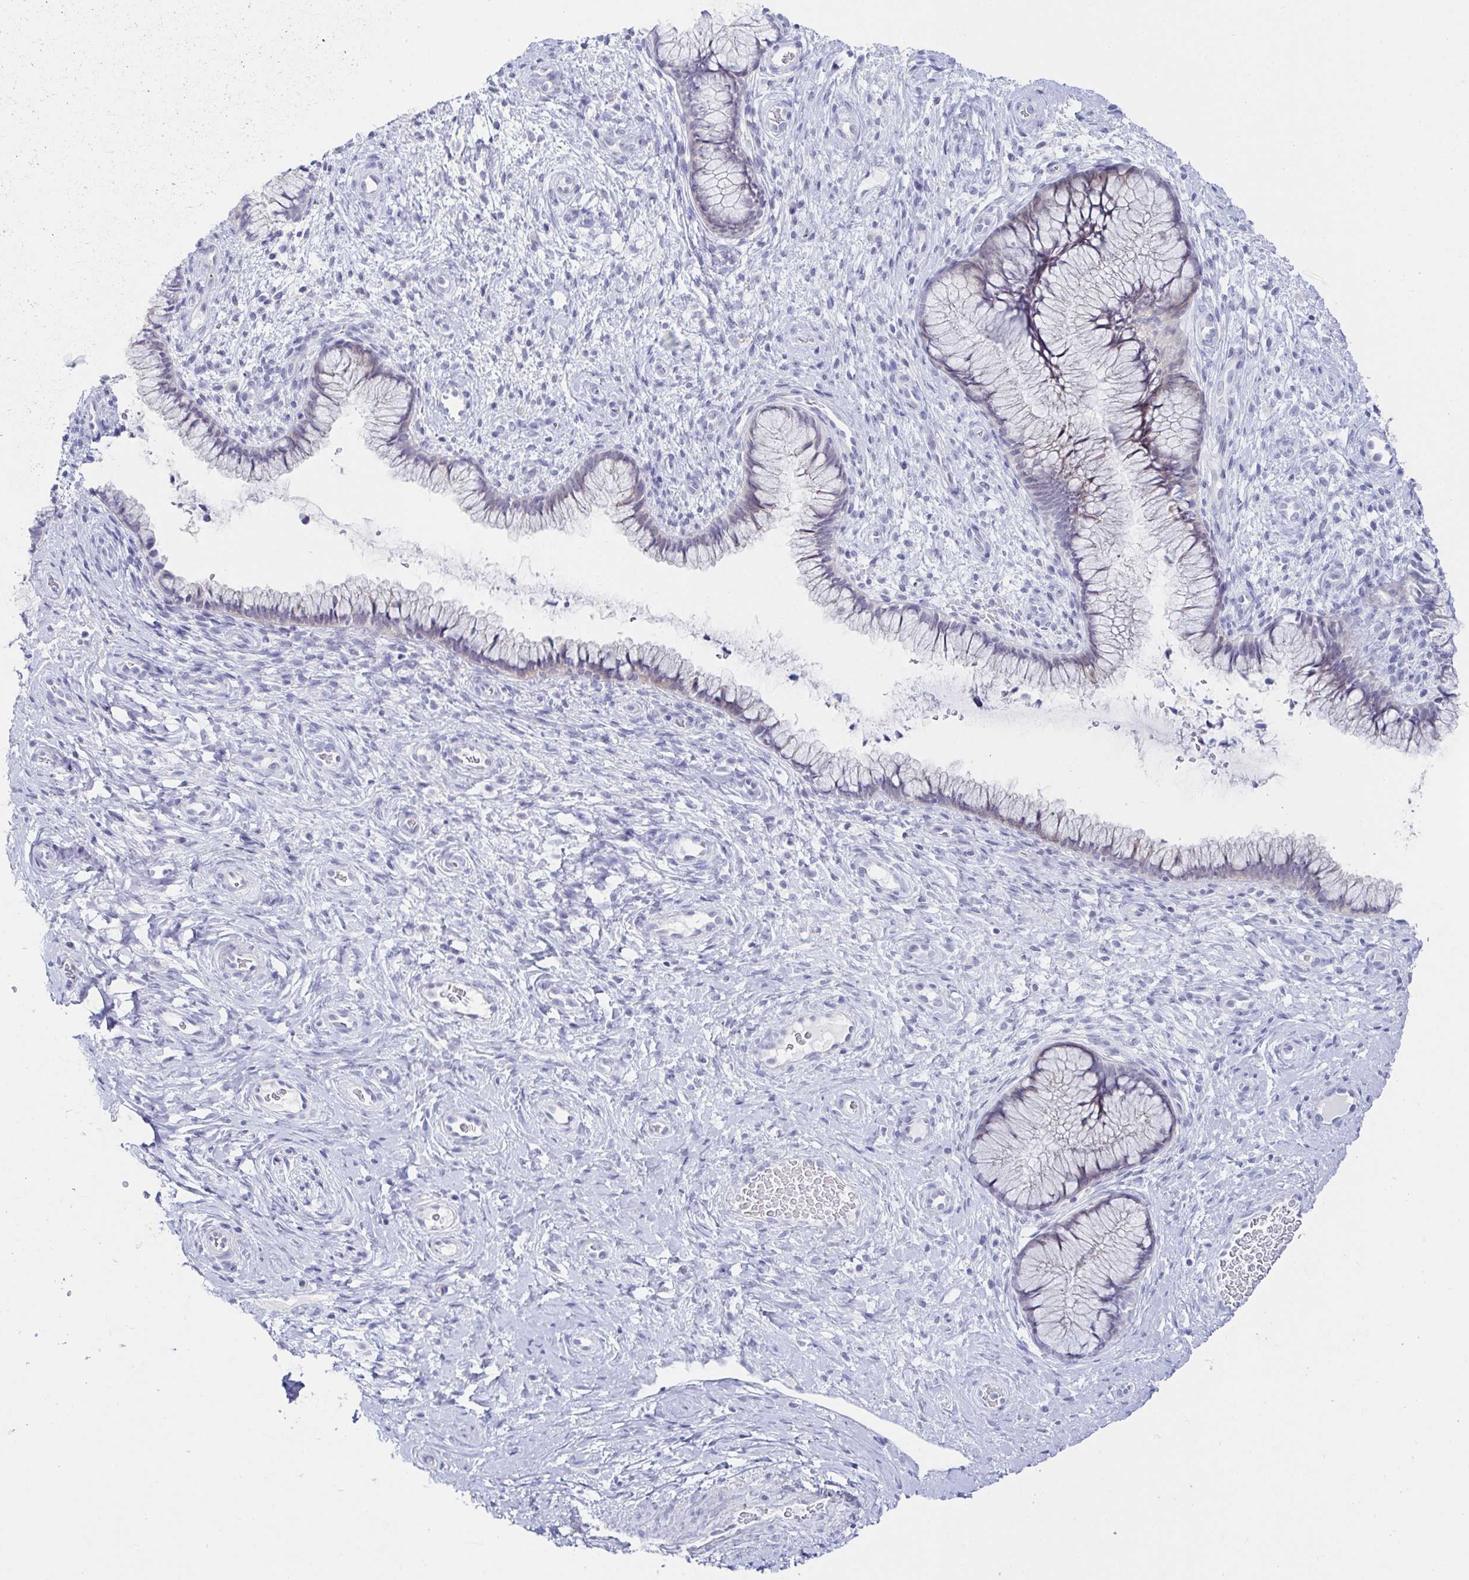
{"staining": {"intensity": "negative", "quantity": "none", "location": "none"}, "tissue": "cervix", "cell_type": "Glandular cells", "image_type": "normal", "snomed": [{"axis": "morphology", "description": "Normal tissue, NOS"}, {"axis": "topography", "description": "Cervix"}], "caption": "The immunohistochemistry (IHC) micrograph has no significant positivity in glandular cells of cervix.", "gene": "OR10K1", "patient": {"sex": "female", "age": 34}}